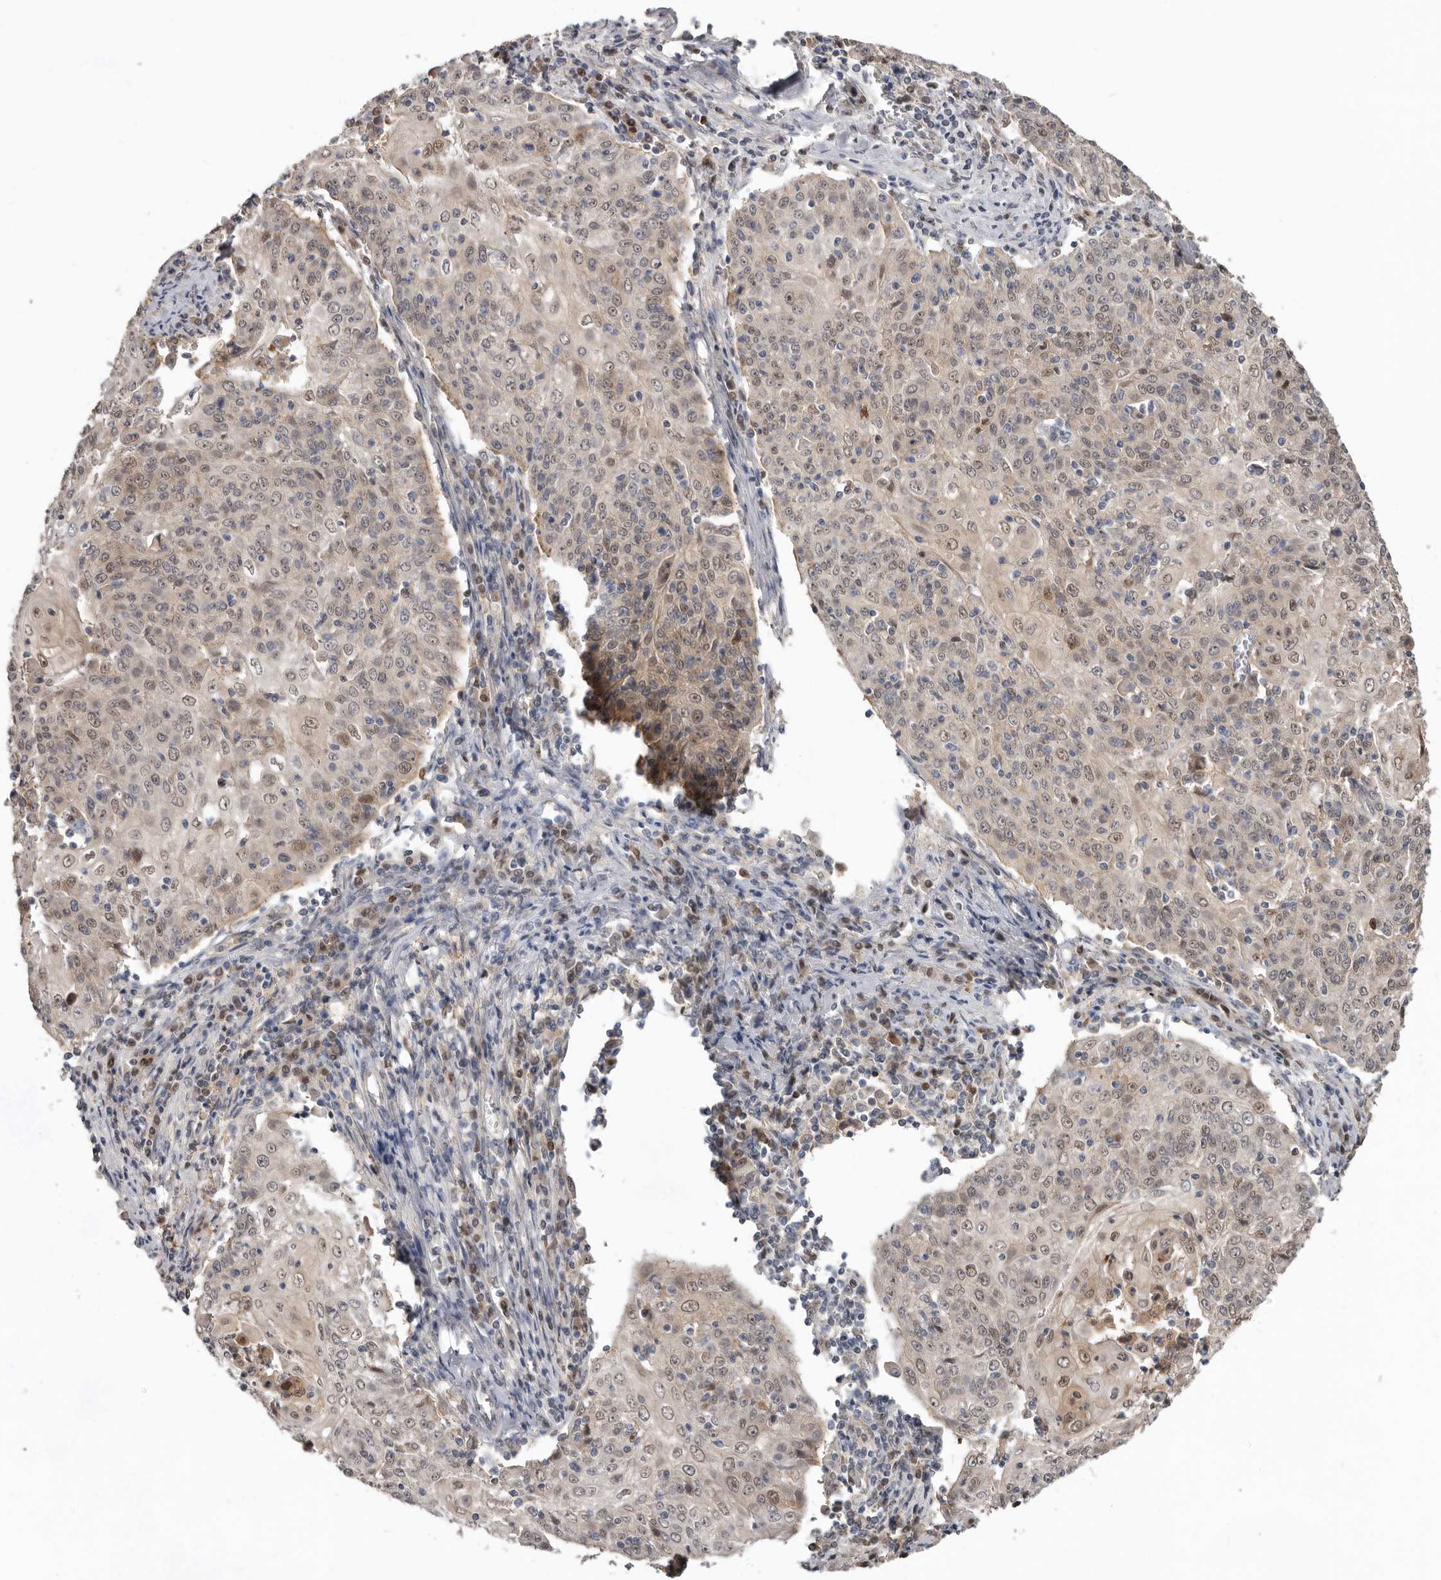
{"staining": {"intensity": "moderate", "quantity": "25%-75%", "location": "nuclear"}, "tissue": "cervical cancer", "cell_type": "Tumor cells", "image_type": "cancer", "snomed": [{"axis": "morphology", "description": "Squamous cell carcinoma, NOS"}, {"axis": "topography", "description": "Cervix"}], "caption": "Moderate nuclear expression for a protein is seen in about 25%-75% of tumor cells of cervical cancer (squamous cell carcinoma) using immunohistochemistry (IHC).", "gene": "RBKS", "patient": {"sex": "female", "age": 48}}